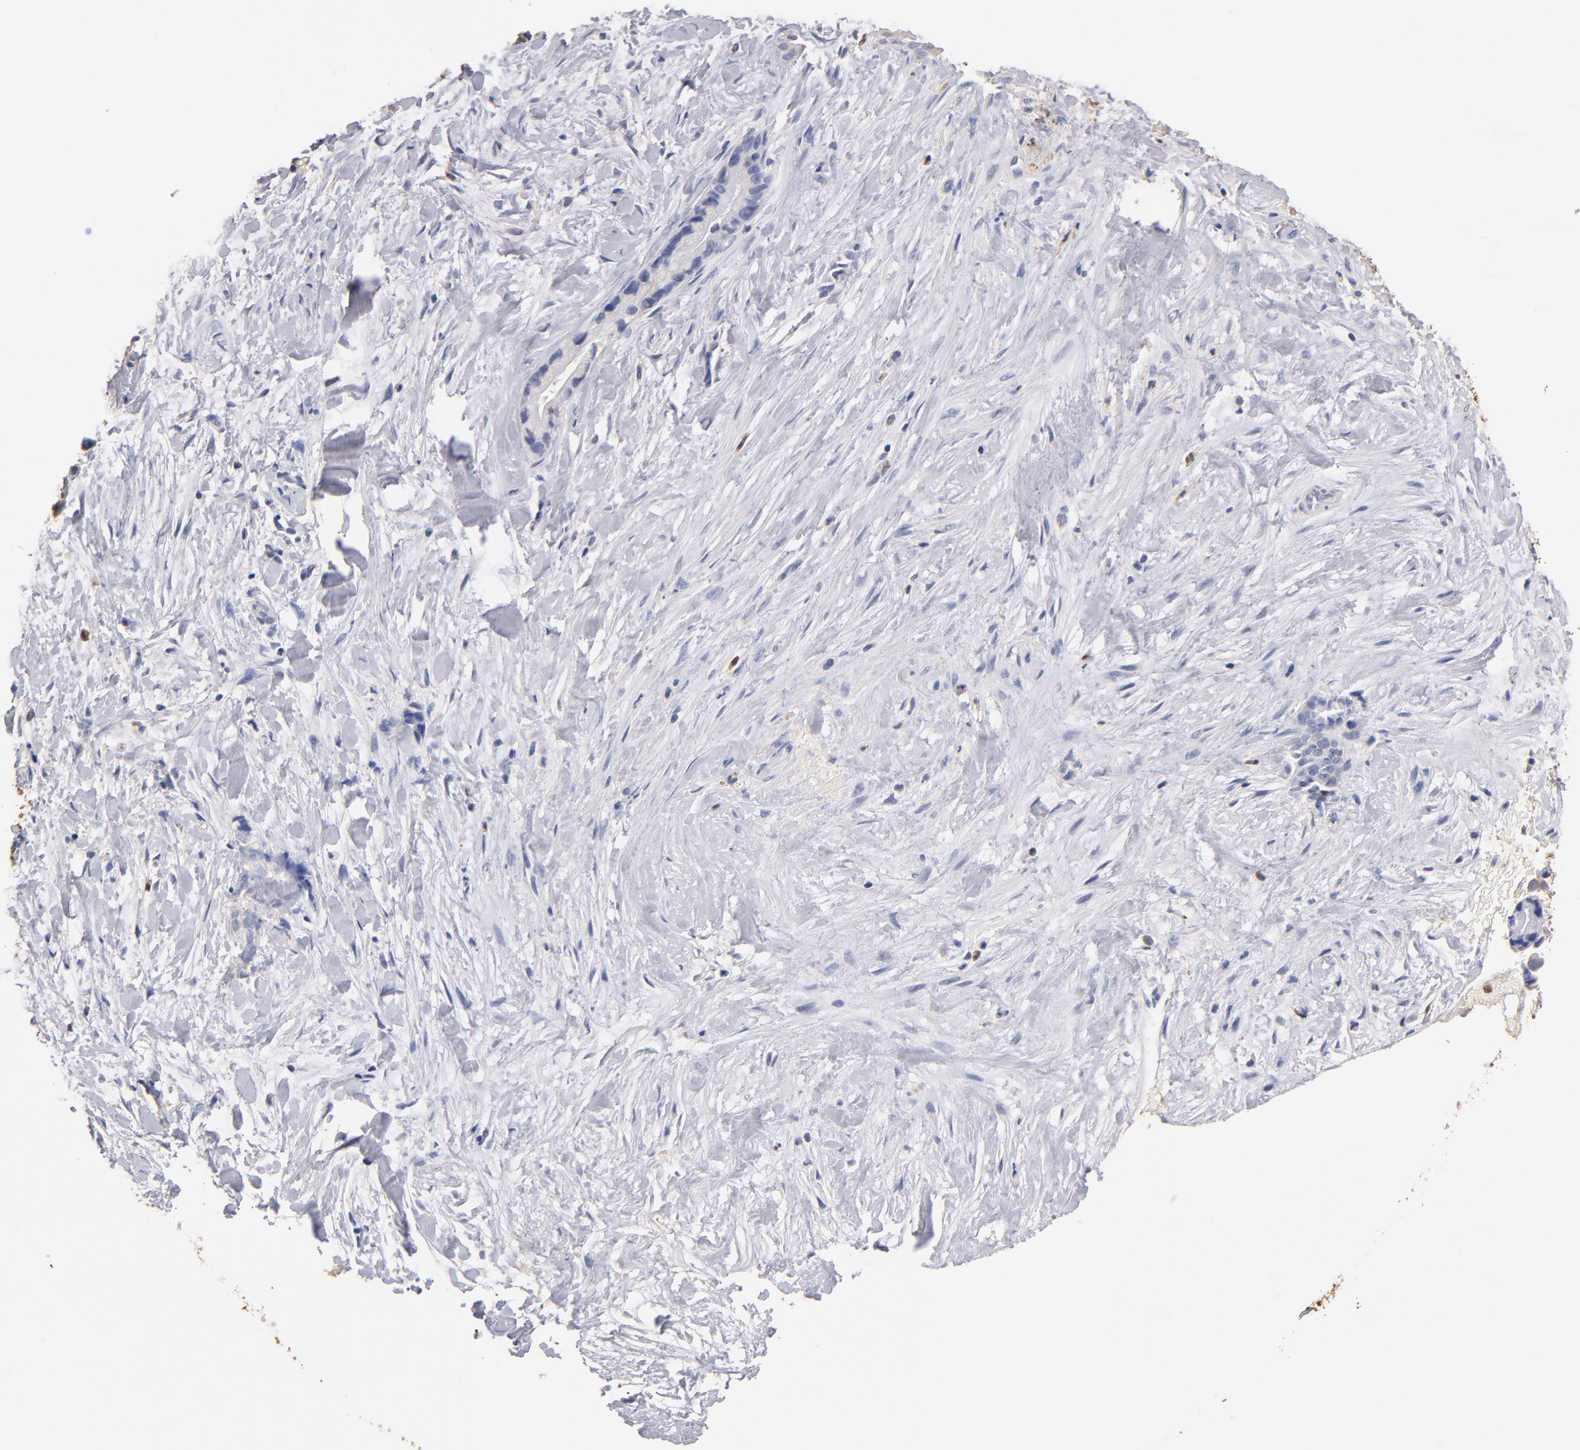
{"staining": {"intensity": "negative", "quantity": "none", "location": "none"}, "tissue": "liver cancer", "cell_type": "Tumor cells", "image_type": "cancer", "snomed": [{"axis": "morphology", "description": "Cholangiocarcinoma"}, {"axis": "topography", "description": "Liver"}], "caption": "Tumor cells show no significant positivity in cholangiocarcinoma (liver).", "gene": "RO60", "patient": {"sex": "female", "age": 55}}